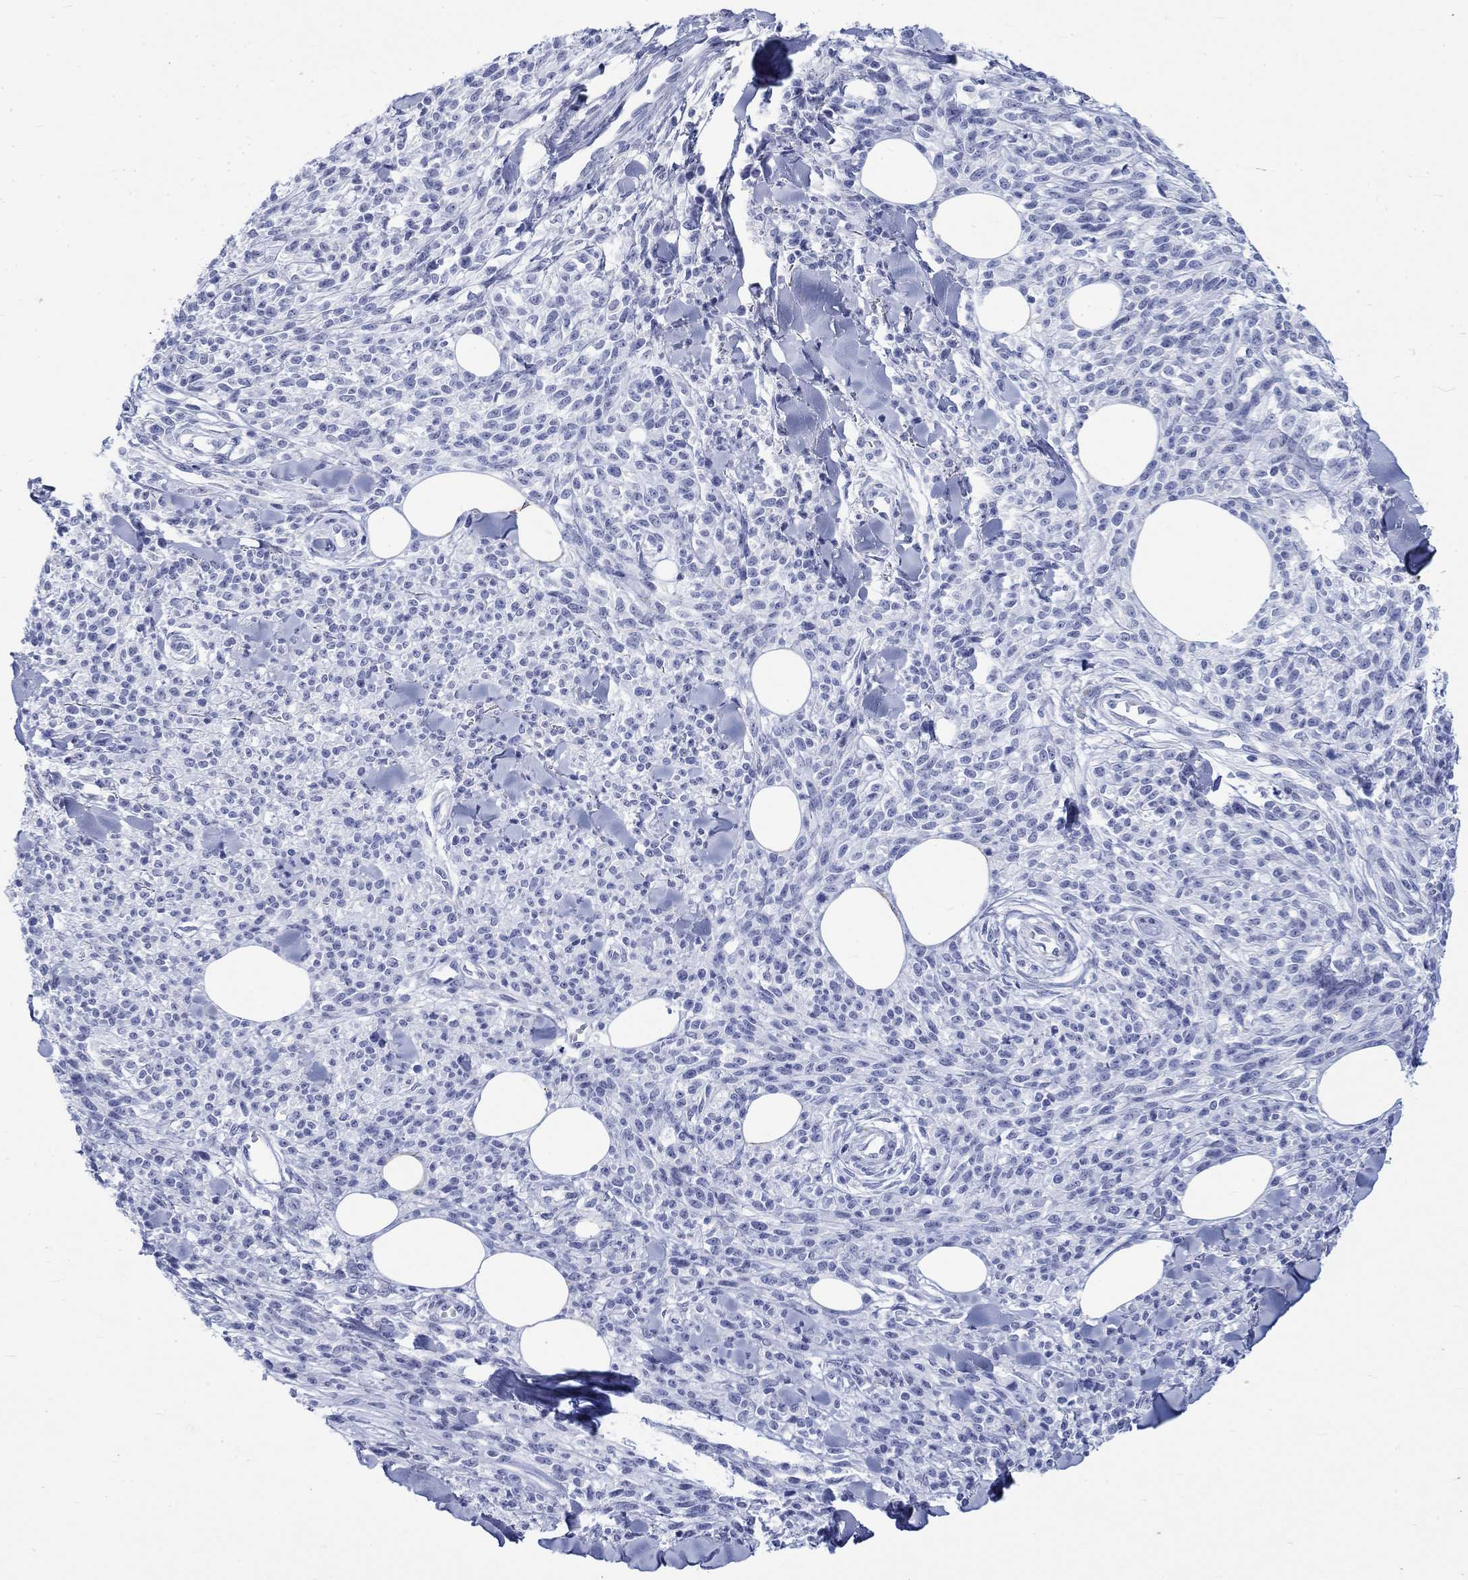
{"staining": {"intensity": "negative", "quantity": "none", "location": "none"}, "tissue": "melanoma", "cell_type": "Tumor cells", "image_type": "cancer", "snomed": [{"axis": "morphology", "description": "Malignant melanoma, NOS"}, {"axis": "topography", "description": "Skin"}, {"axis": "topography", "description": "Skin of trunk"}], "caption": "The photomicrograph exhibits no staining of tumor cells in melanoma.", "gene": "KRT76", "patient": {"sex": "male", "age": 74}}